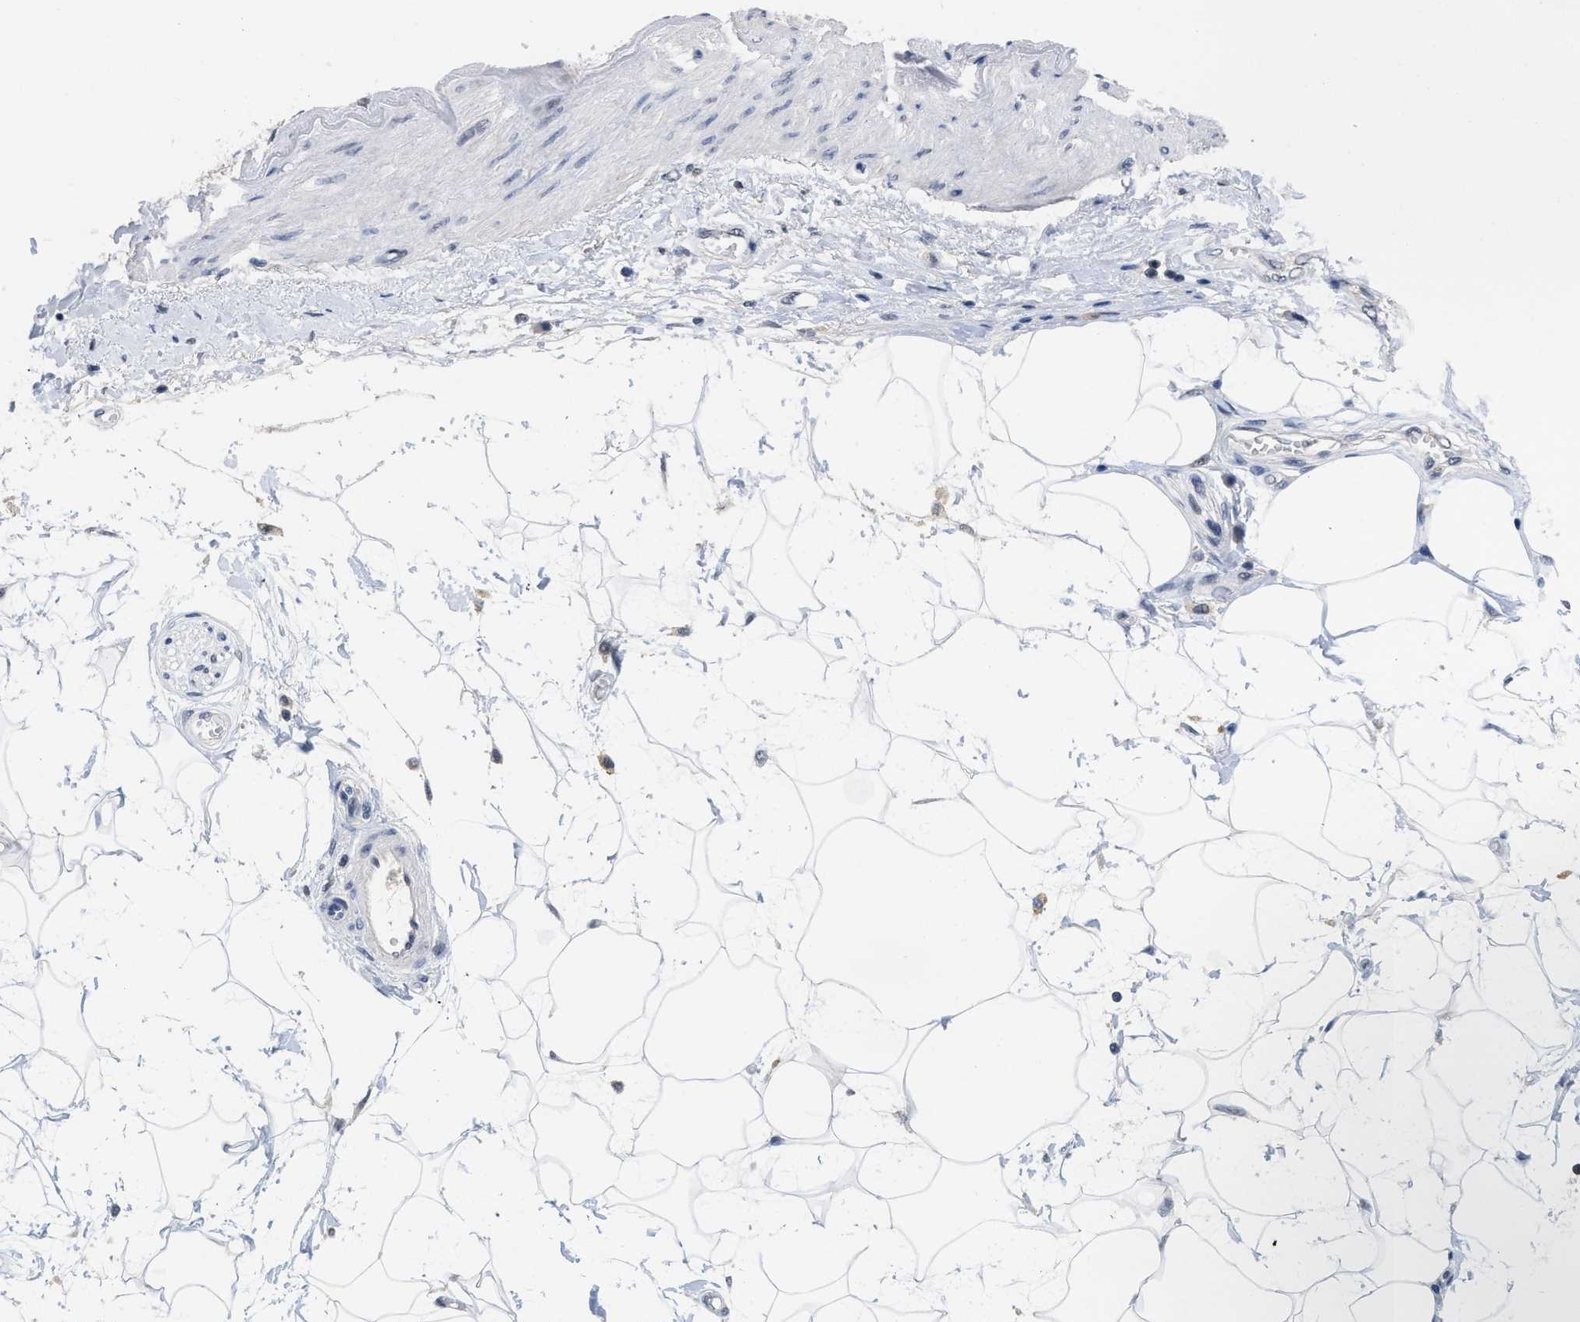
{"staining": {"intensity": "weak", "quantity": ">75%", "location": "nuclear"}, "tissue": "adipose tissue", "cell_type": "Adipocytes", "image_type": "normal", "snomed": [{"axis": "morphology", "description": "Normal tissue, NOS"}, {"axis": "morphology", "description": "Adenocarcinoma, NOS"}, {"axis": "topography", "description": "Duodenum"}, {"axis": "topography", "description": "Peripheral nerve tissue"}], "caption": "Approximately >75% of adipocytes in normal adipose tissue show weak nuclear protein expression as visualized by brown immunohistochemical staining.", "gene": "GGNBP2", "patient": {"sex": "female", "age": 60}}